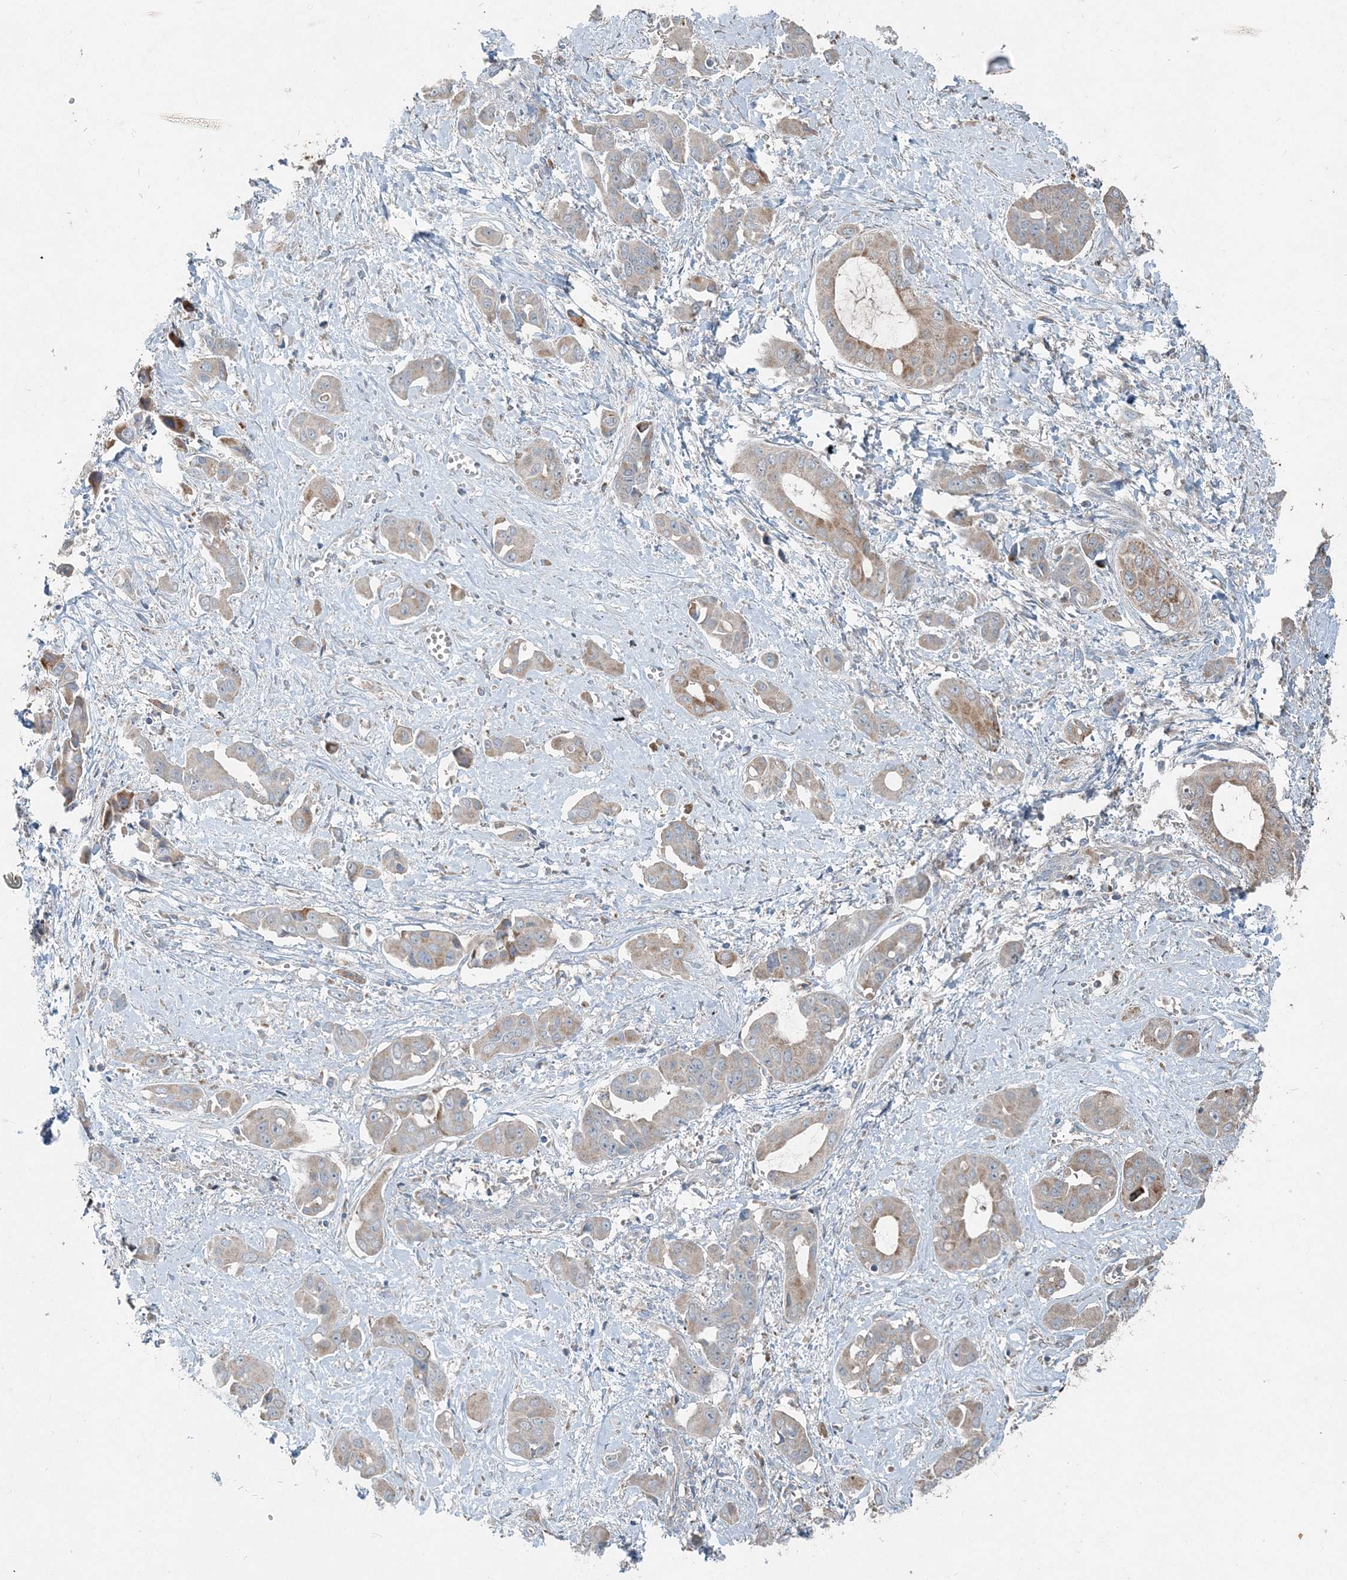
{"staining": {"intensity": "weak", "quantity": ">75%", "location": "cytoplasmic/membranous"}, "tissue": "liver cancer", "cell_type": "Tumor cells", "image_type": "cancer", "snomed": [{"axis": "morphology", "description": "Cholangiocarcinoma"}, {"axis": "topography", "description": "Liver"}], "caption": "Immunohistochemistry (IHC) of liver cholangiocarcinoma reveals low levels of weak cytoplasmic/membranous expression in about >75% of tumor cells. The staining was performed using DAB, with brown indicating positive protein expression. Nuclei are stained blue with hematoxylin.", "gene": "INTU", "patient": {"sex": "female", "age": 52}}